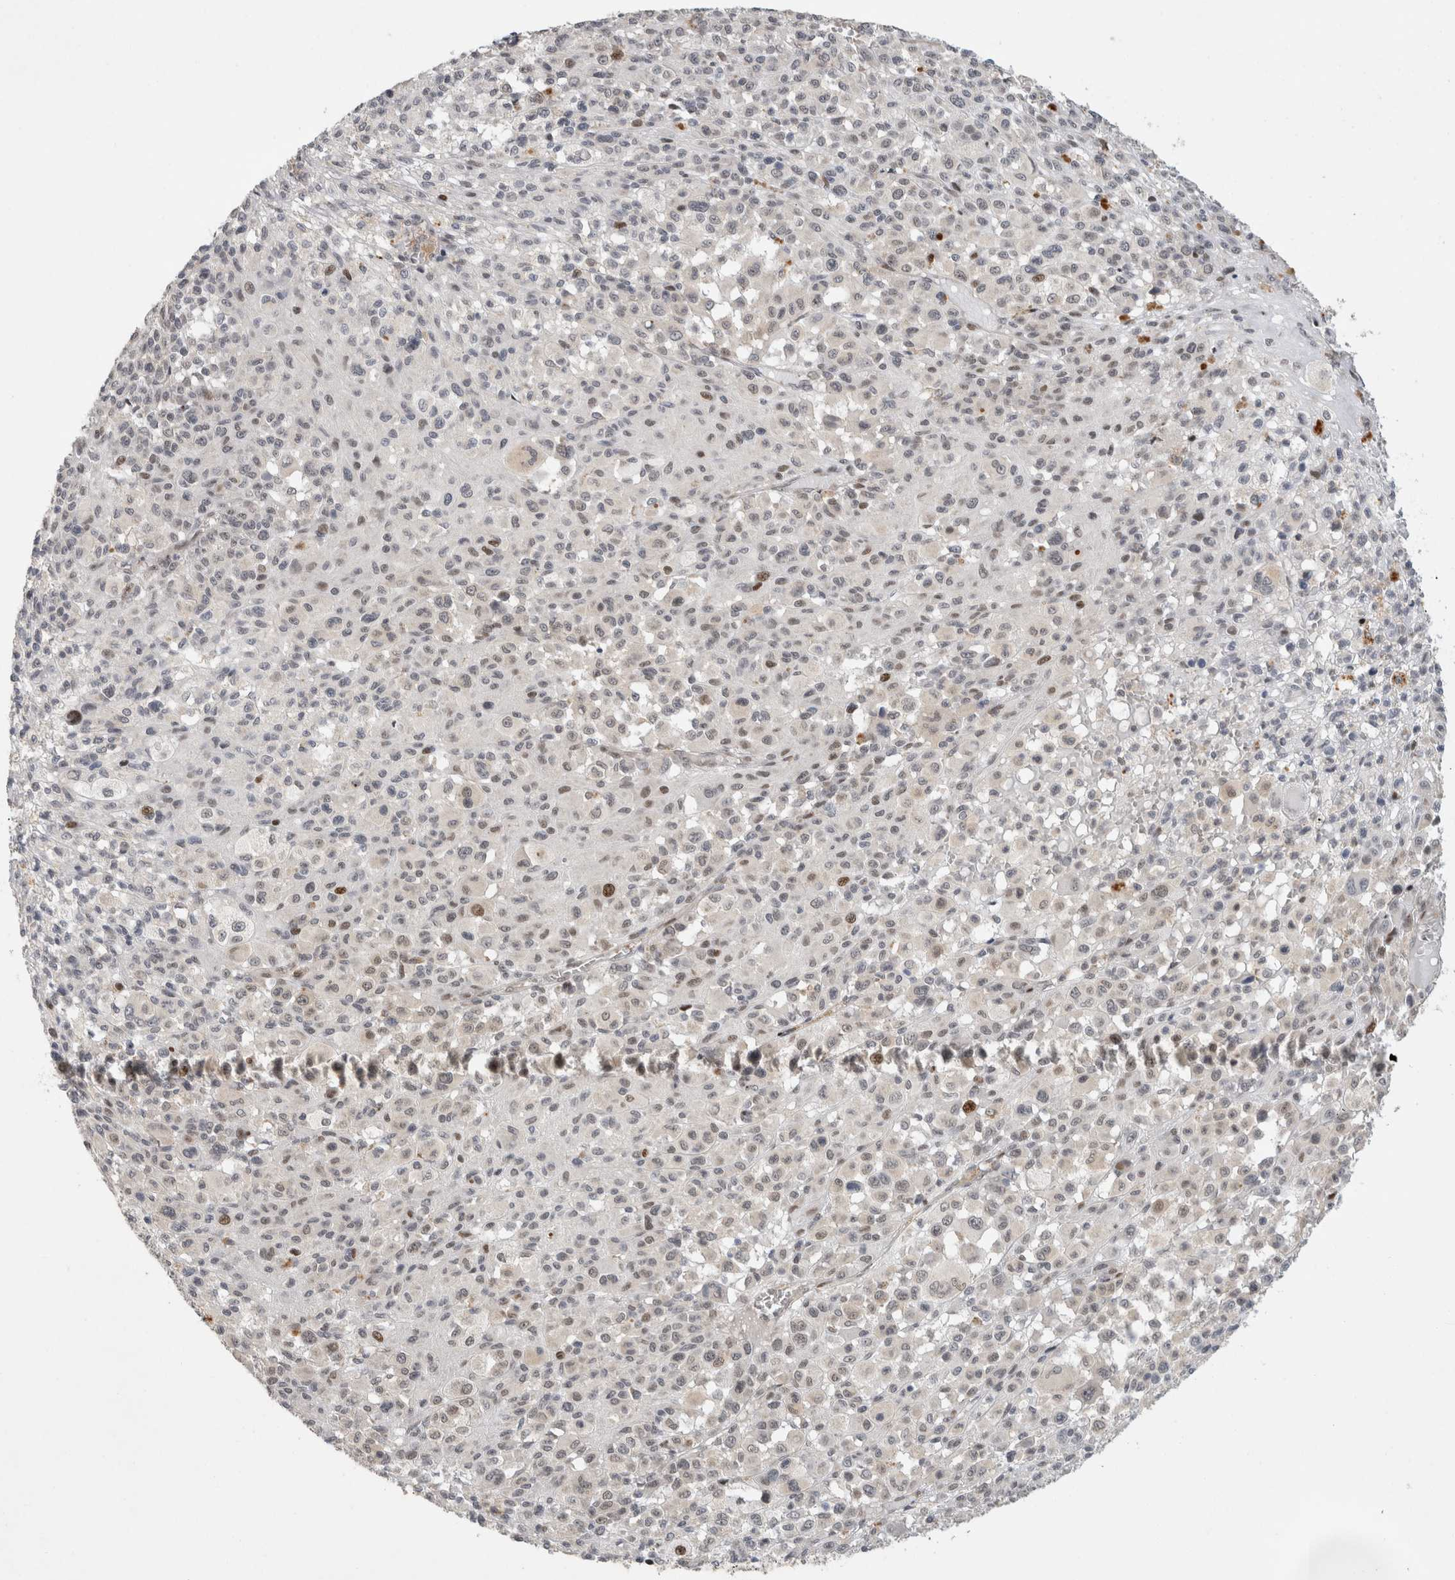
{"staining": {"intensity": "moderate", "quantity": "<25%", "location": "nuclear"}, "tissue": "melanoma", "cell_type": "Tumor cells", "image_type": "cancer", "snomed": [{"axis": "morphology", "description": "Malignant melanoma, Metastatic site"}, {"axis": "topography", "description": "Skin"}], "caption": "Protein analysis of malignant melanoma (metastatic site) tissue exhibits moderate nuclear staining in approximately <25% of tumor cells. The protein of interest is stained brown, and the nuclei are stained in blue (DAB (3,3'-diaminobenzidine) IHC with brightfield microscopy, high magnification).", "gene": "C8orf58", "patient": {"sex": "female", "age": 74}}